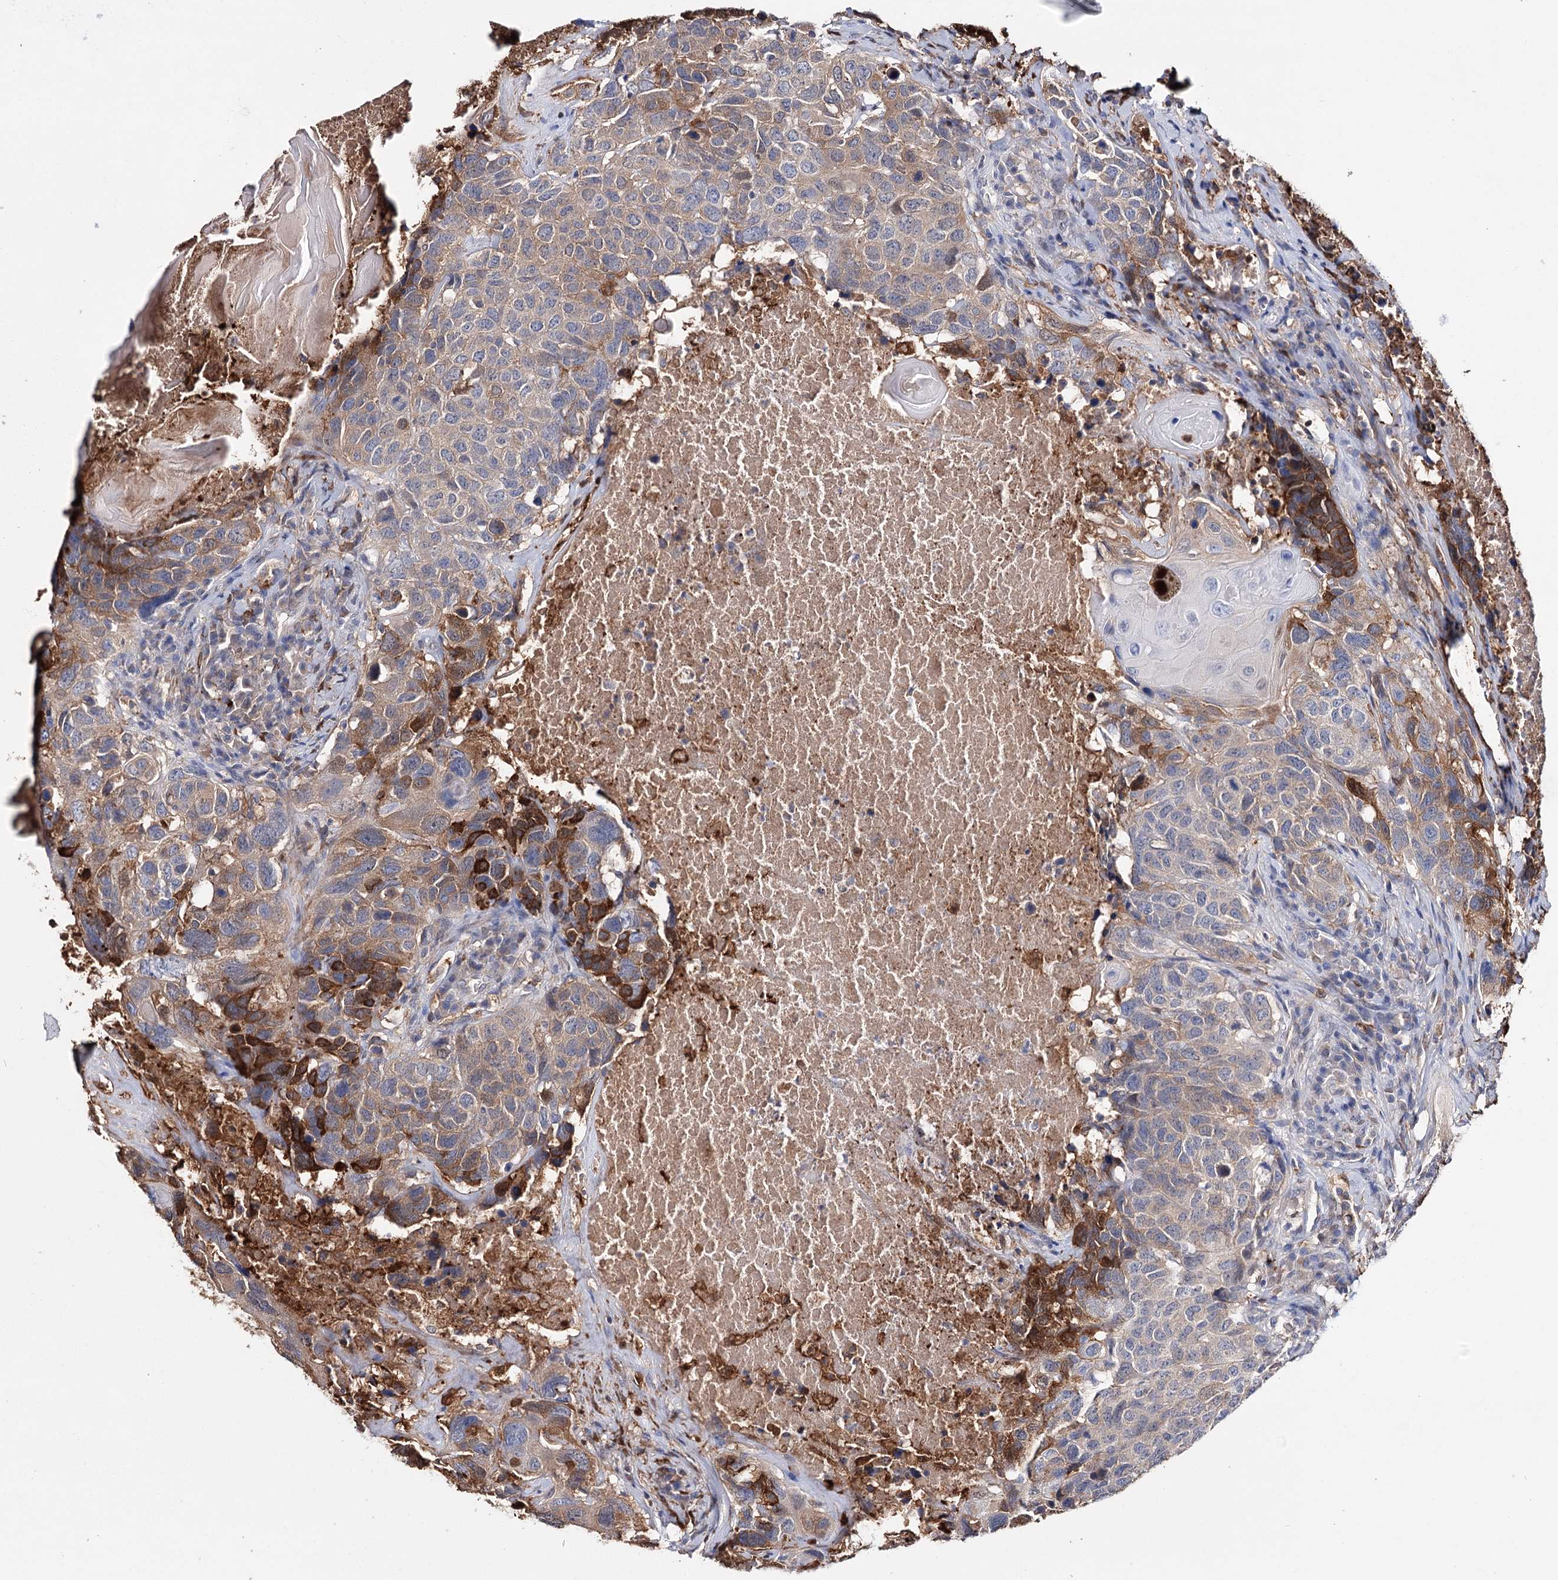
{"staining": {"intensity": "moderate", "quantity": "25%-75%", "location": "cytoplasmic/membranous"}, "tissue": "head and neck cancer", "cell_type": "Tumor cells", "image_type": "cancer", "snomed": [{"axis": "morphology", "description": "Squamous cell carcinoma, NOS"}, {"axis": "topography", "description": "Head-Neck"}], "caption": "Immunohistochemical staining of head and neck squamous cell carcinoma exhibits moderate cytoplasmic/membranous protein staining in about 25%-75% of tumor cells.", "gene": "CFAP46", "patient": {"sex": "male", "age": 66}}